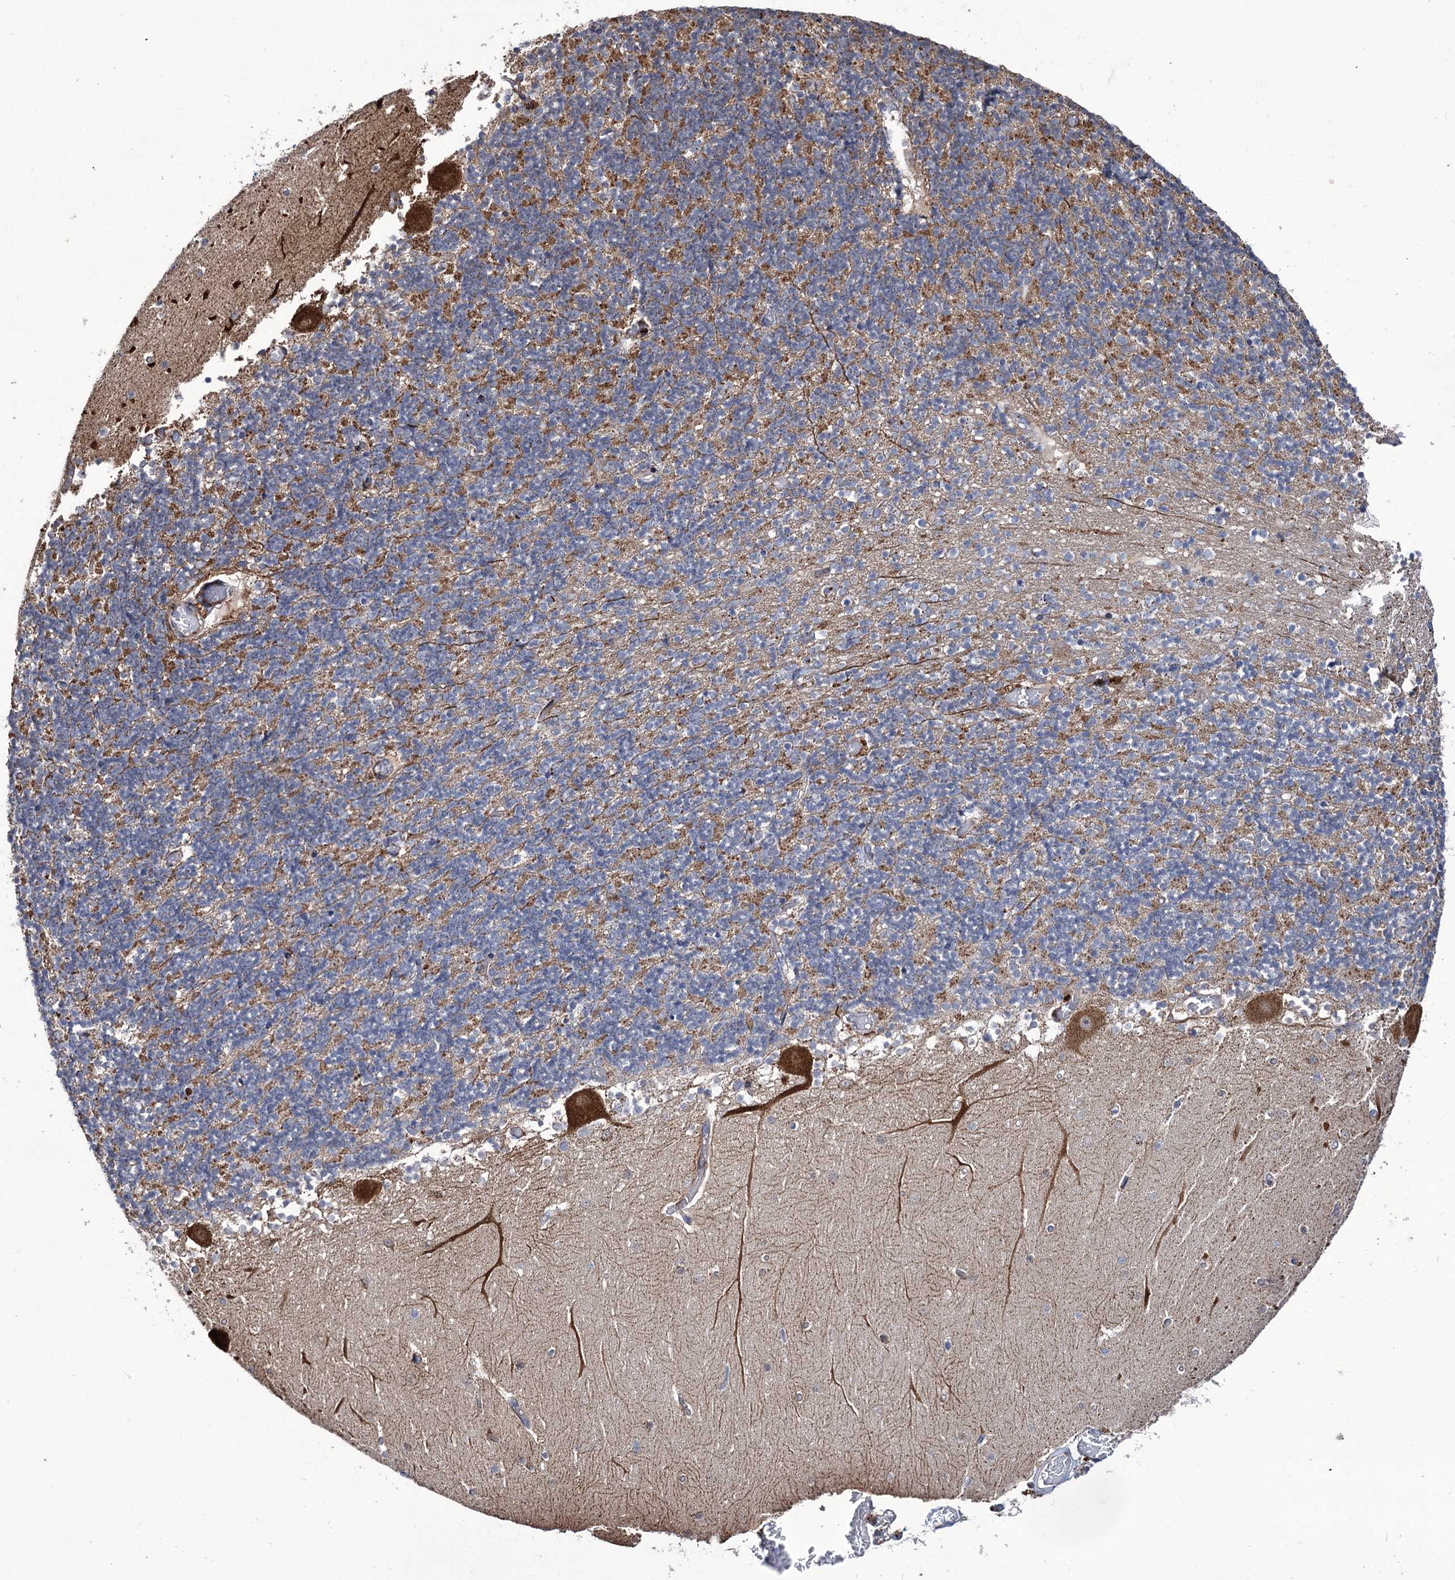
{"staining": {"intensity": "moderate", "quantity": "25%-75%", "location": "cytoplasmic/membranous"}, "tissue": "cerebellum", "cell_type": "Cells in granular layer", "image_type": "normal", "snomed": [{"axis": "morphology", "description": "Normal tissue, NOS"}, {"axis": "topography", "description": "Cerebellum"}], "caption": "Protein analysis of benign cerebellum reveals moderate cytoplasmic/membranous expression in about 25%-75% of cells in granular layer.", "gene": "TUBGCP5", "patient": {"sex": "female", "age": 28}}